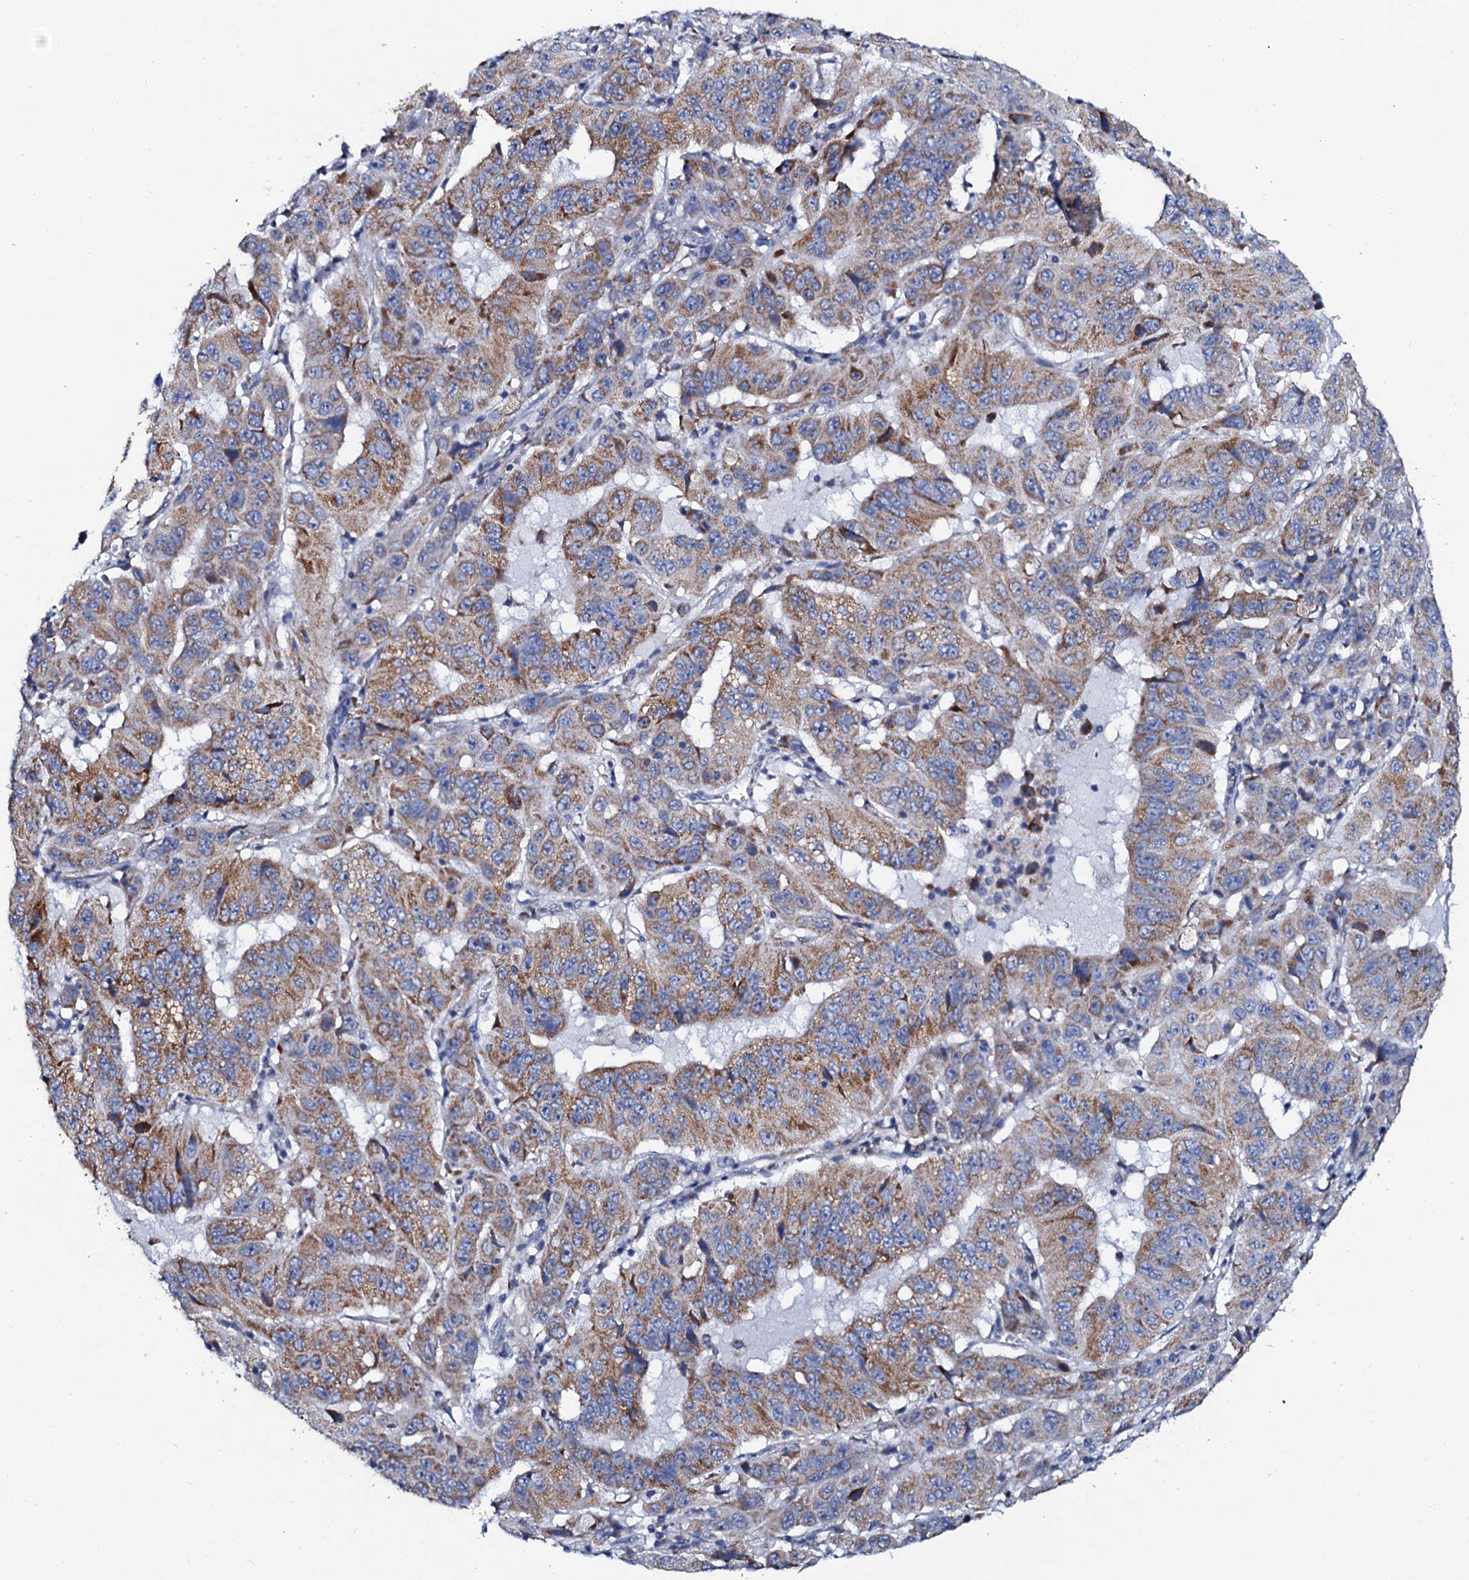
{"staining": {"intensity": "moderate", "quantity": ">75%", "location": "cytoplasmic/membranous"}, "tissue": "pancreatic cancer", "cell_type": "Tumor cells", "image_type": "cancer", "snomed": [{"axis": "morphology", "description": "Adenocarcinoma, NOS"}, {"axis": "topography", "description": "Pancreas"}], "caption": "This histopathology image shows immunohistochemistry staining of human pancreatic cancer, with medium moderate cytoplasmic/membranous positivity in approximately >75% of tumor cells.", "gene": "SLC37A4", "patient": {"sex": "male", "age": 63}}